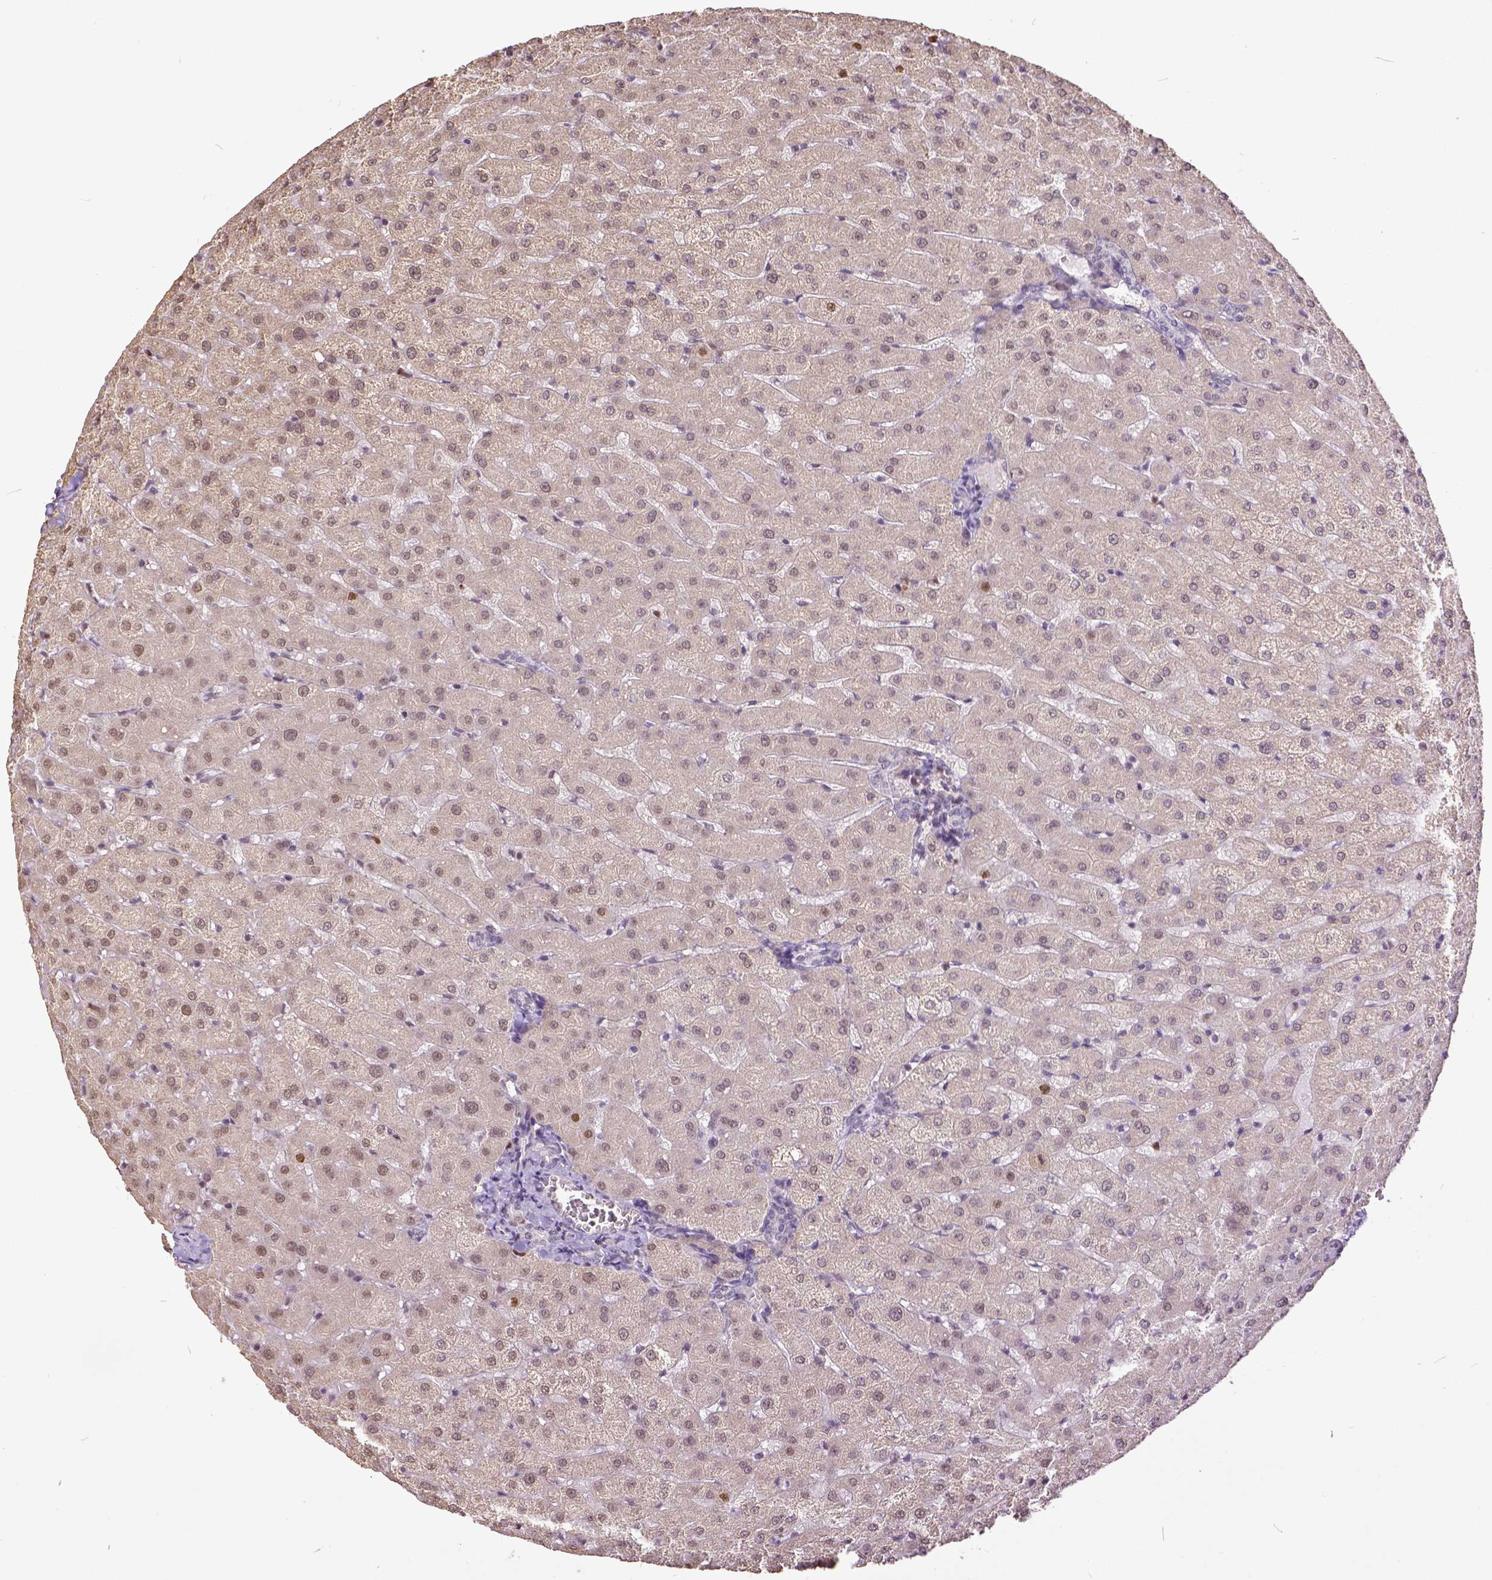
{"staining": {"intensity": "weak", "quantity": ">75%", "location": "nuclear"}, "tissue": "liver", "cell_type": "Cholangiocytes", "image_type": "normal", "snomed": [{"axis": "morphology", "description": "Normal tissue, NOS"}, {"axis": "topography", "description": "Liver"}], "caption": "Immunohistochemical staining of normal liver reveals low levels of weak nuclear positivity in about >75% of cholangiocytes.", "gene": "ERCC1", "patient": {"sex": "female", "age": 50}}